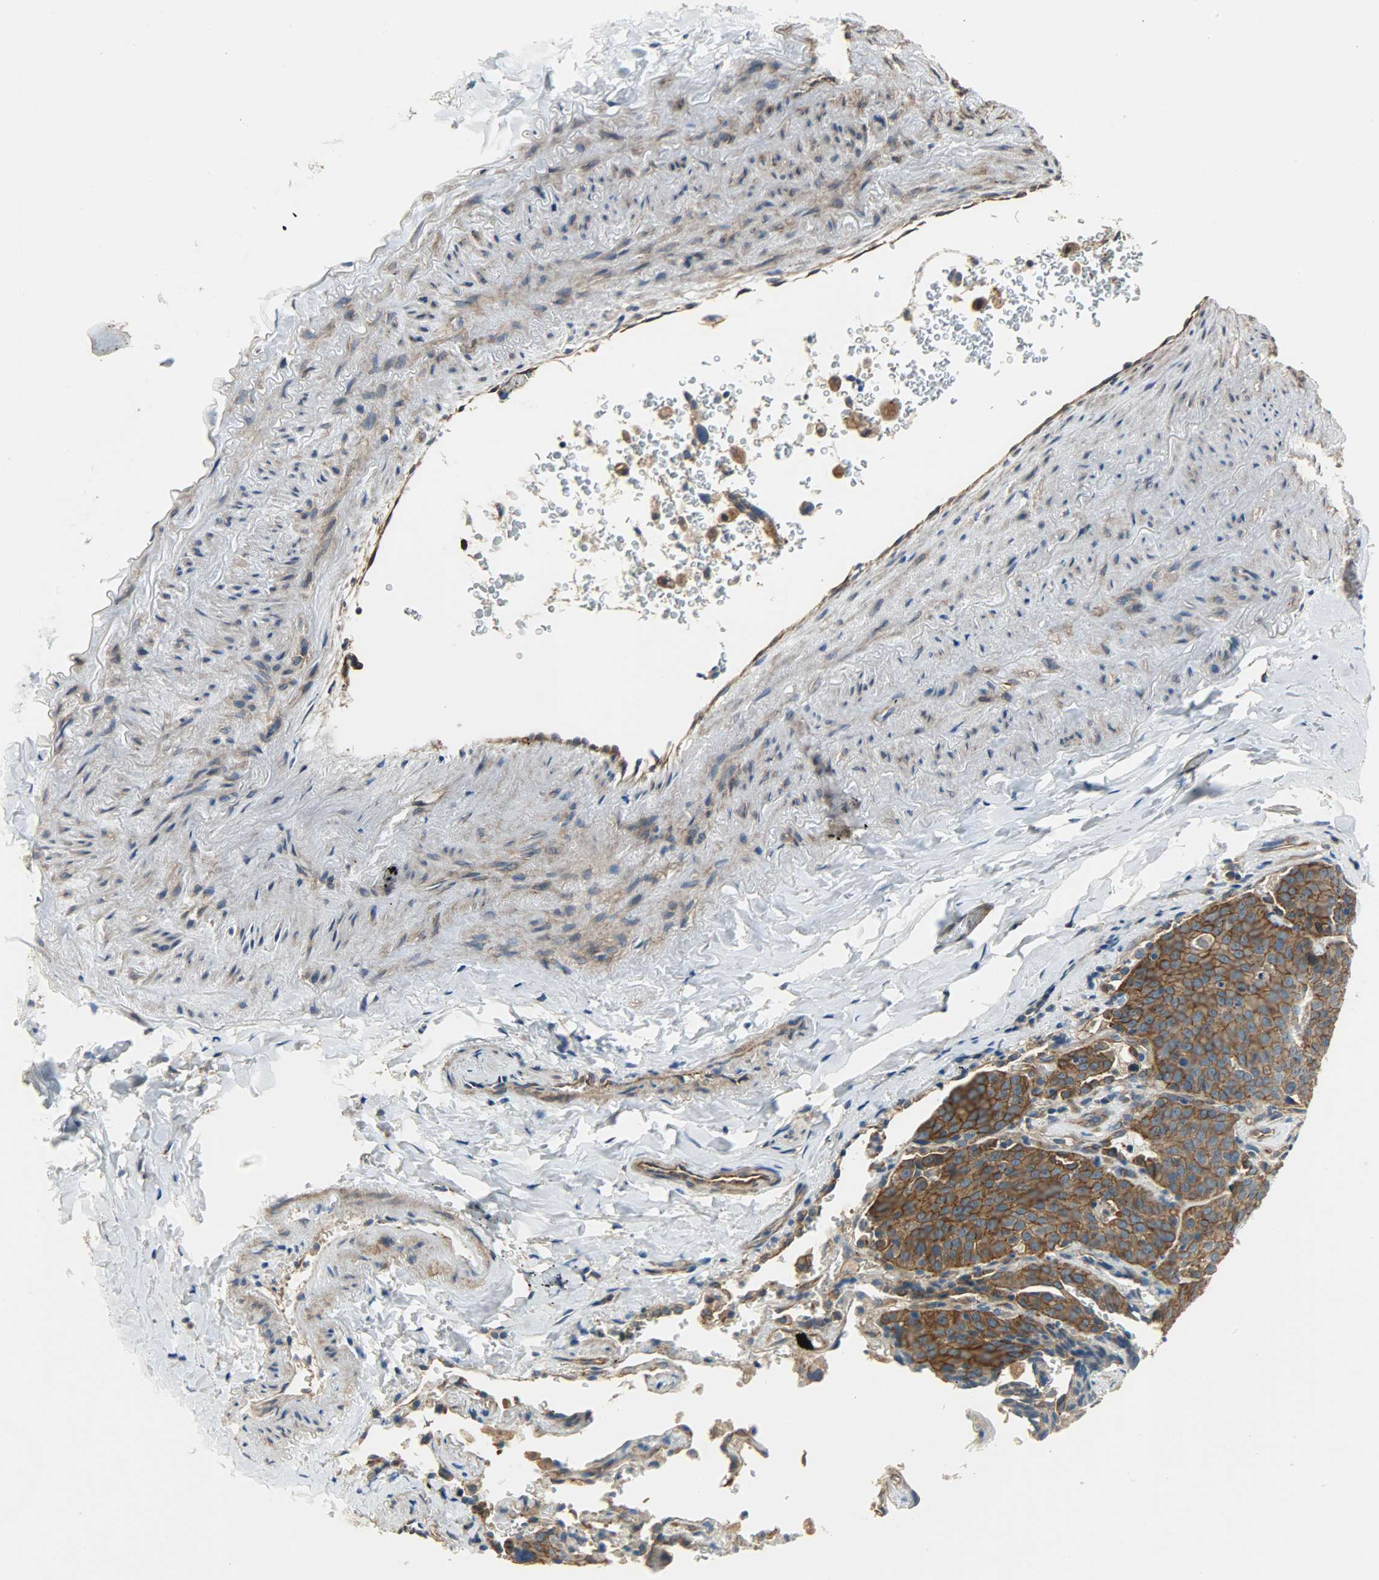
{"staining": {"intensity": "moderate", "quantity": ">75%", "location": "cytoplasmic/membranous"}, "tissue": "lung cancer", "cell_type": "Tumor cells", "image_type": "cancer", "snomed": [{"axis": "morphology", "description": "Squamous cell carcinoma, NOS"}, {"axis": "topography", "description": "Lung"}], "caption": "Squamous cell carcinoma (lung) stained with DAB immunohistochemistry (IHC) displays medium levels of moderate cytoplasmic/membranous positivity in approximately >75% of tumor cells.", "gene": "KIAA1217", "patient": {"sex": "male", "age": 54}}